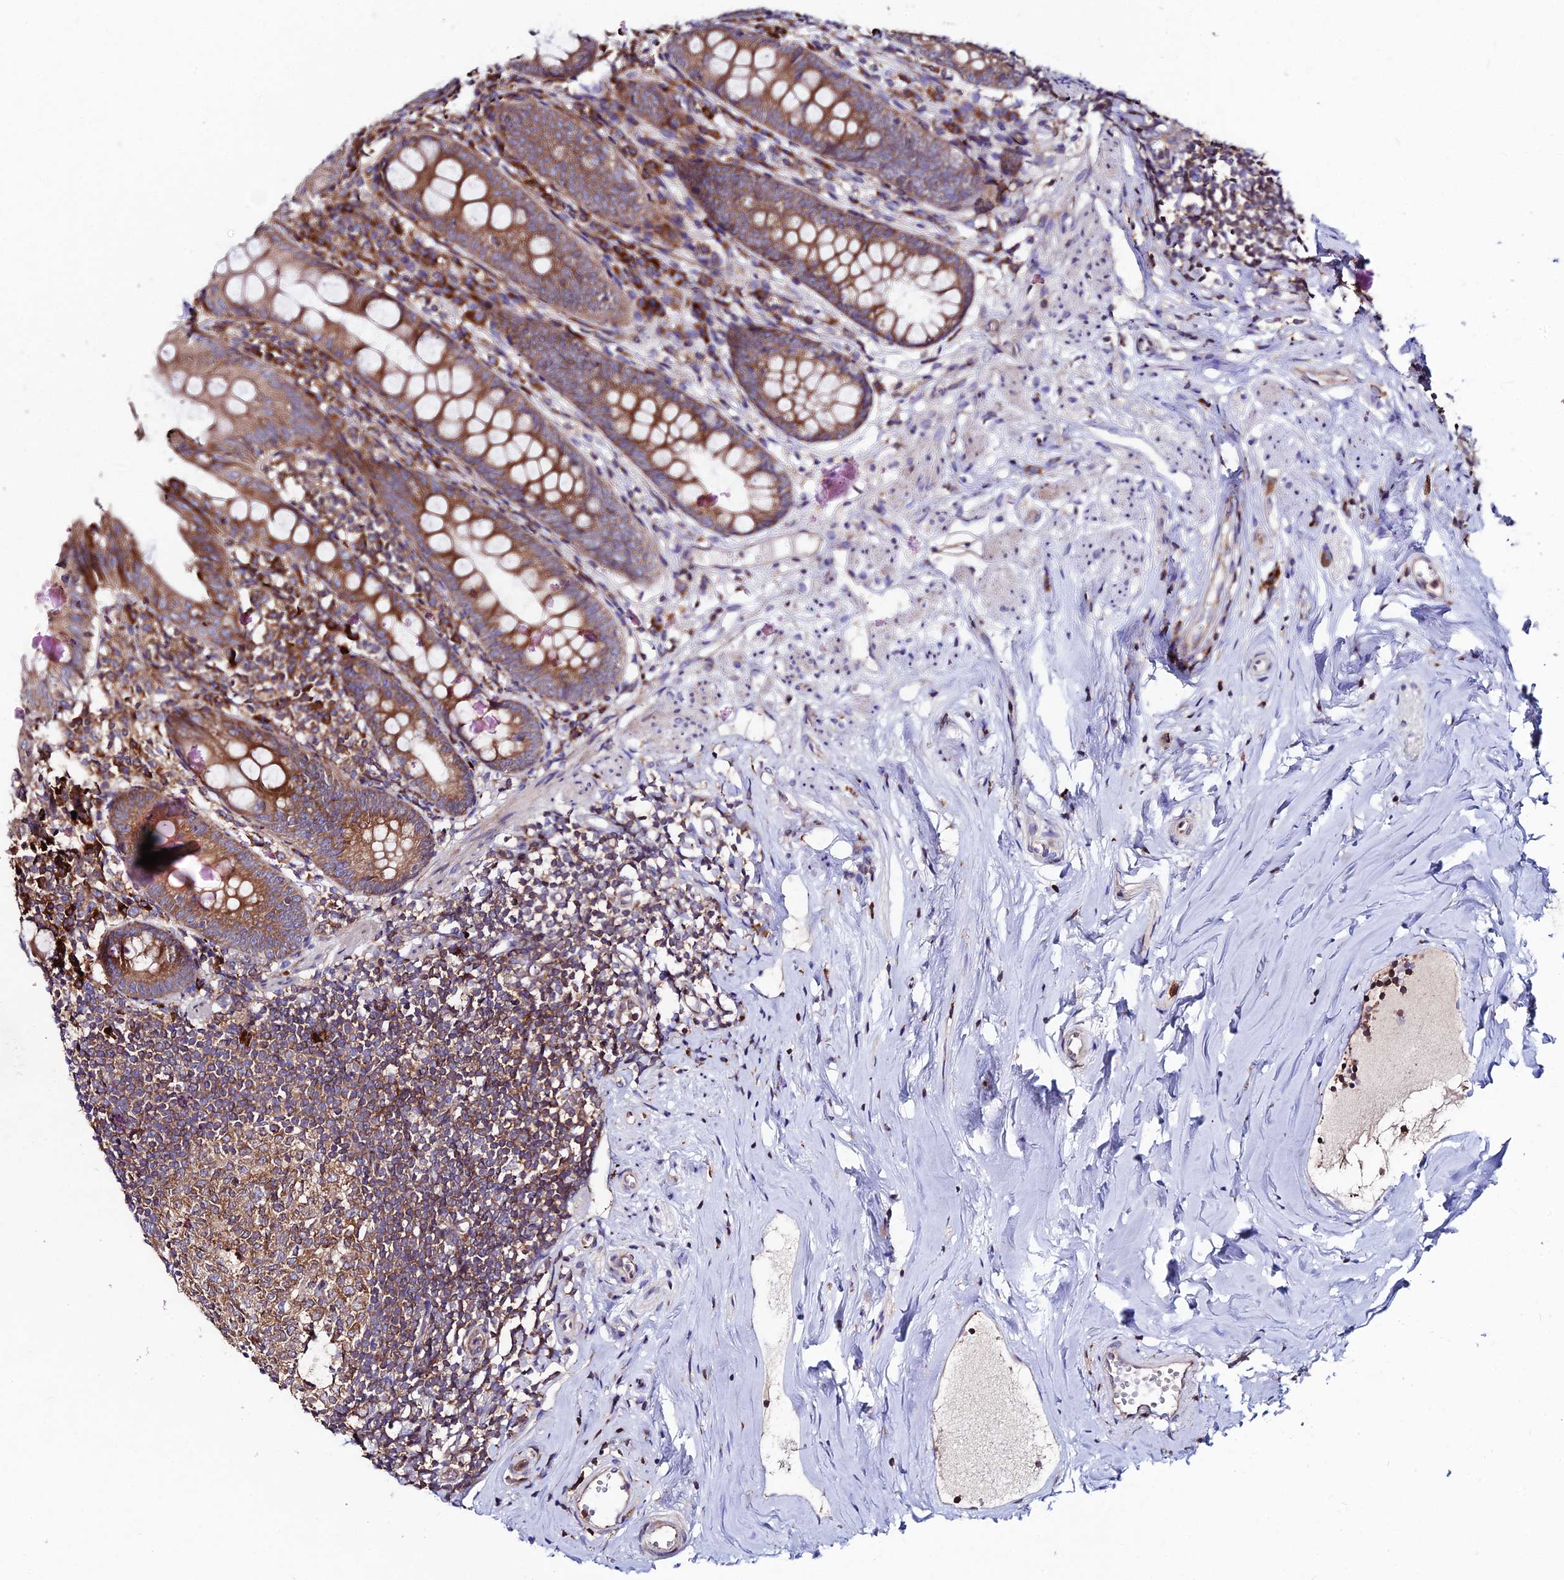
{"staining": {"intensity": "moderate", "quantity": ">75%", "location": "cytoplasmic/membranous"}, "tissue": "appendix", "cell_type": "Glandular cells", "image_type": "normal", "snomed": [{"axis": "morphology", "description": "Normal tissue, NOS"}, {"axis": "topography", "description": "Appendix"}], "caption": "A medium amount of moderate cytoplasmic/membranous positivity is appreciated in approximately >75% of glandular cells in unremarkable appendix. Using DAB (brown) and hematoxylin (blue) stains, captured at high magnification using brightfield microscopy.", "gene": "EIF3K", "patient": {"sex": "female", "age": 51}}